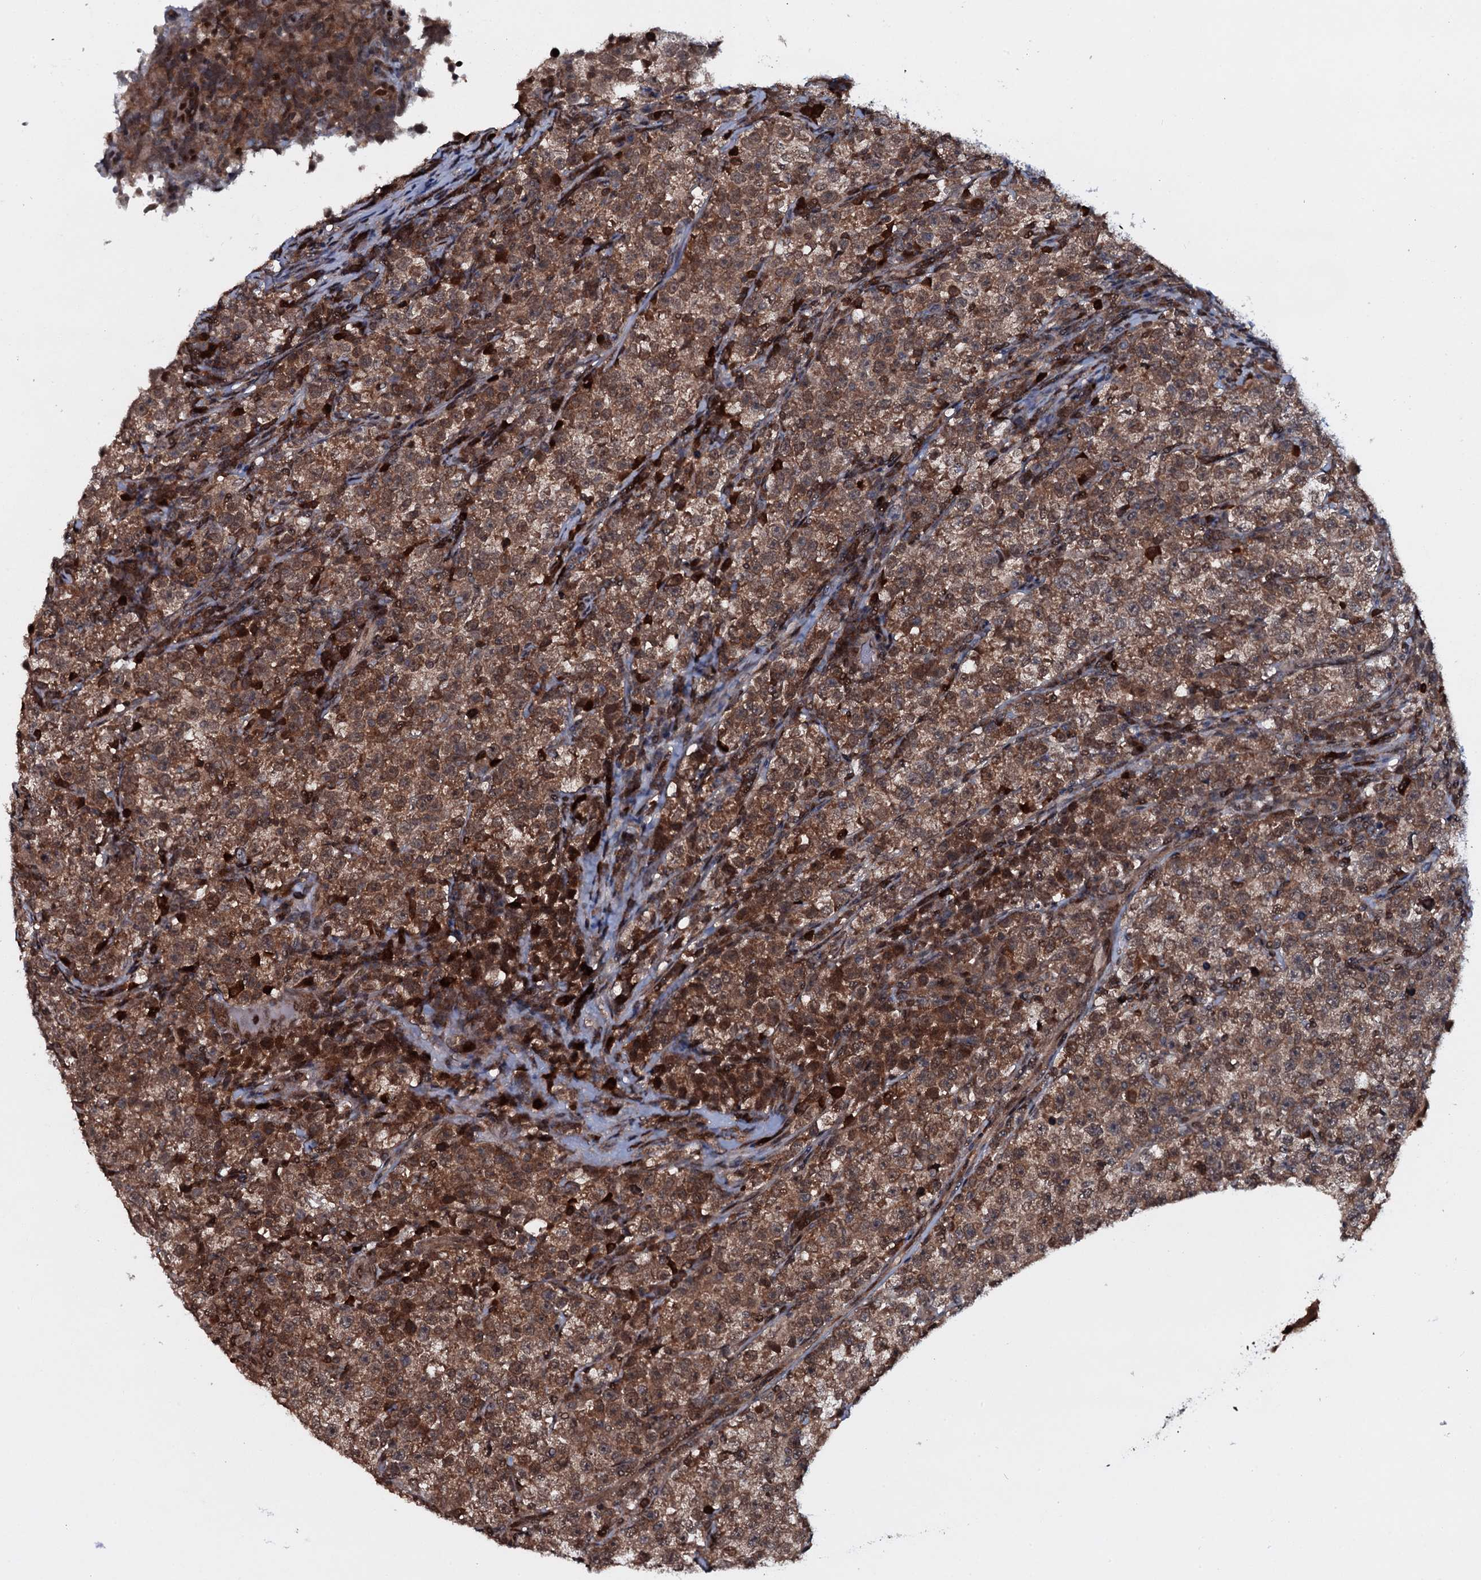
{"staining": {"intensity": "moderate", "quantity": ">75%", "location": "cytoplasmic/membranous,nuclear"}, "tissue": "testis cancer", "cell_type": "Tumor cells", "image_type": "cancer", "snomed": [{"axis": "morphology", "description": "Normal tissue, NOS"}, {"axis": "morphology", "description": "Seminoma, NOS"}, {"axis": "topography", "description": "Testis"}], "caption": "Immunohistochemical staining of seminoma (testis) exhibits medium levels of moderate cytoplasmic/membranous and nuclear positivity in about >75% of tumor cells.", "gene": "HDDC3", "patient": {"sex": "male", "age": 43}}